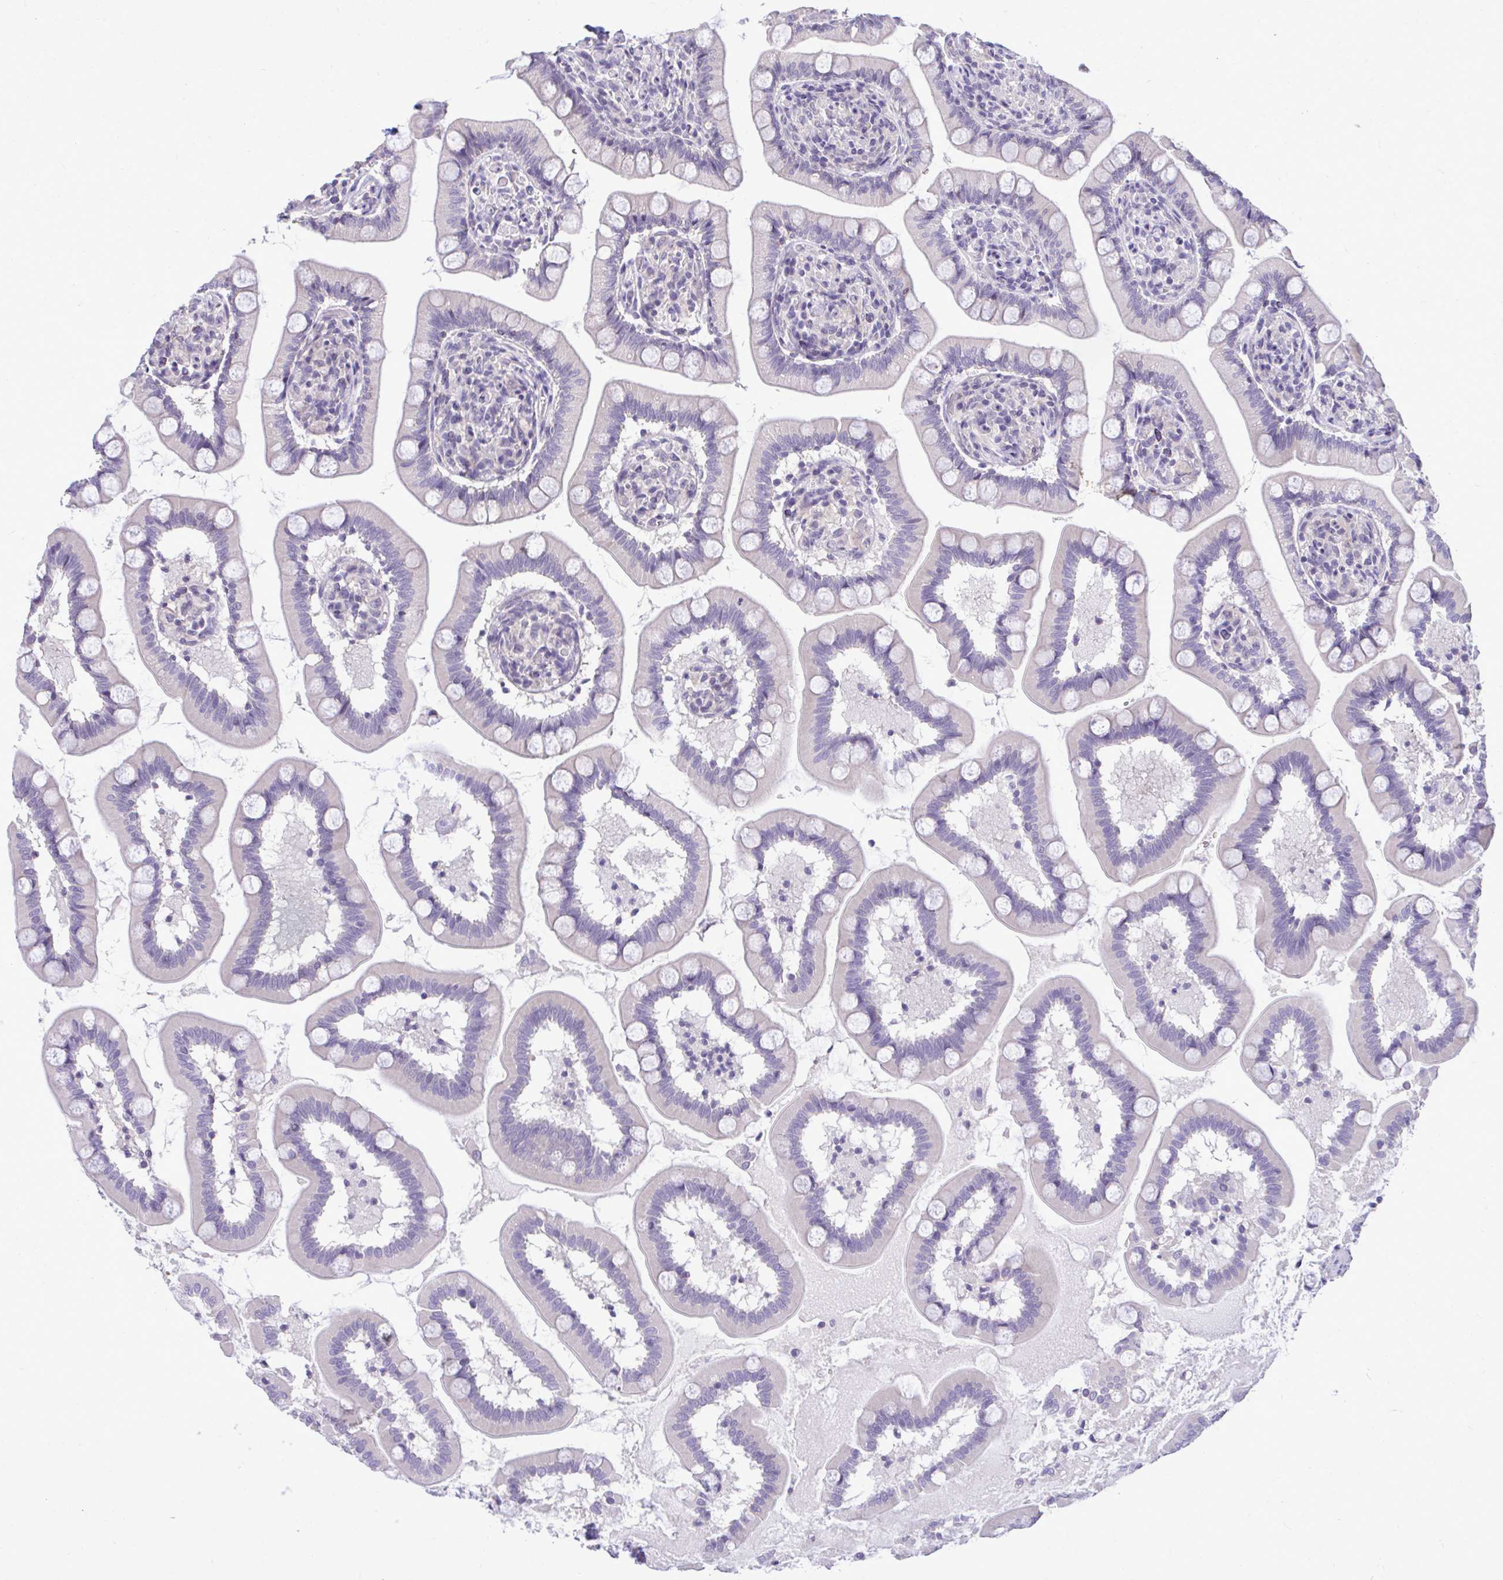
{"staining": {"intensity": "moderate", "quantity": "25%-75%", "location": "cytoplasmic/membranous"}, "tissue": "small intestine", "cell_type": "Glandular cells", "image_type": "normal", "snomed": [{"axis": "morphology", "description": "Normal tissue, NOS"}, {"axis": "topography", "description": "Small intestine"}], "caption": "Moderate cytoplasmic/membranous expression for a protein is identified in about 25%-75% of glandular cells of benign small intestine using immunohistochemistry (IHC).", "gene": "PIGK", "patient": {"sex": "female", "age": 64}}